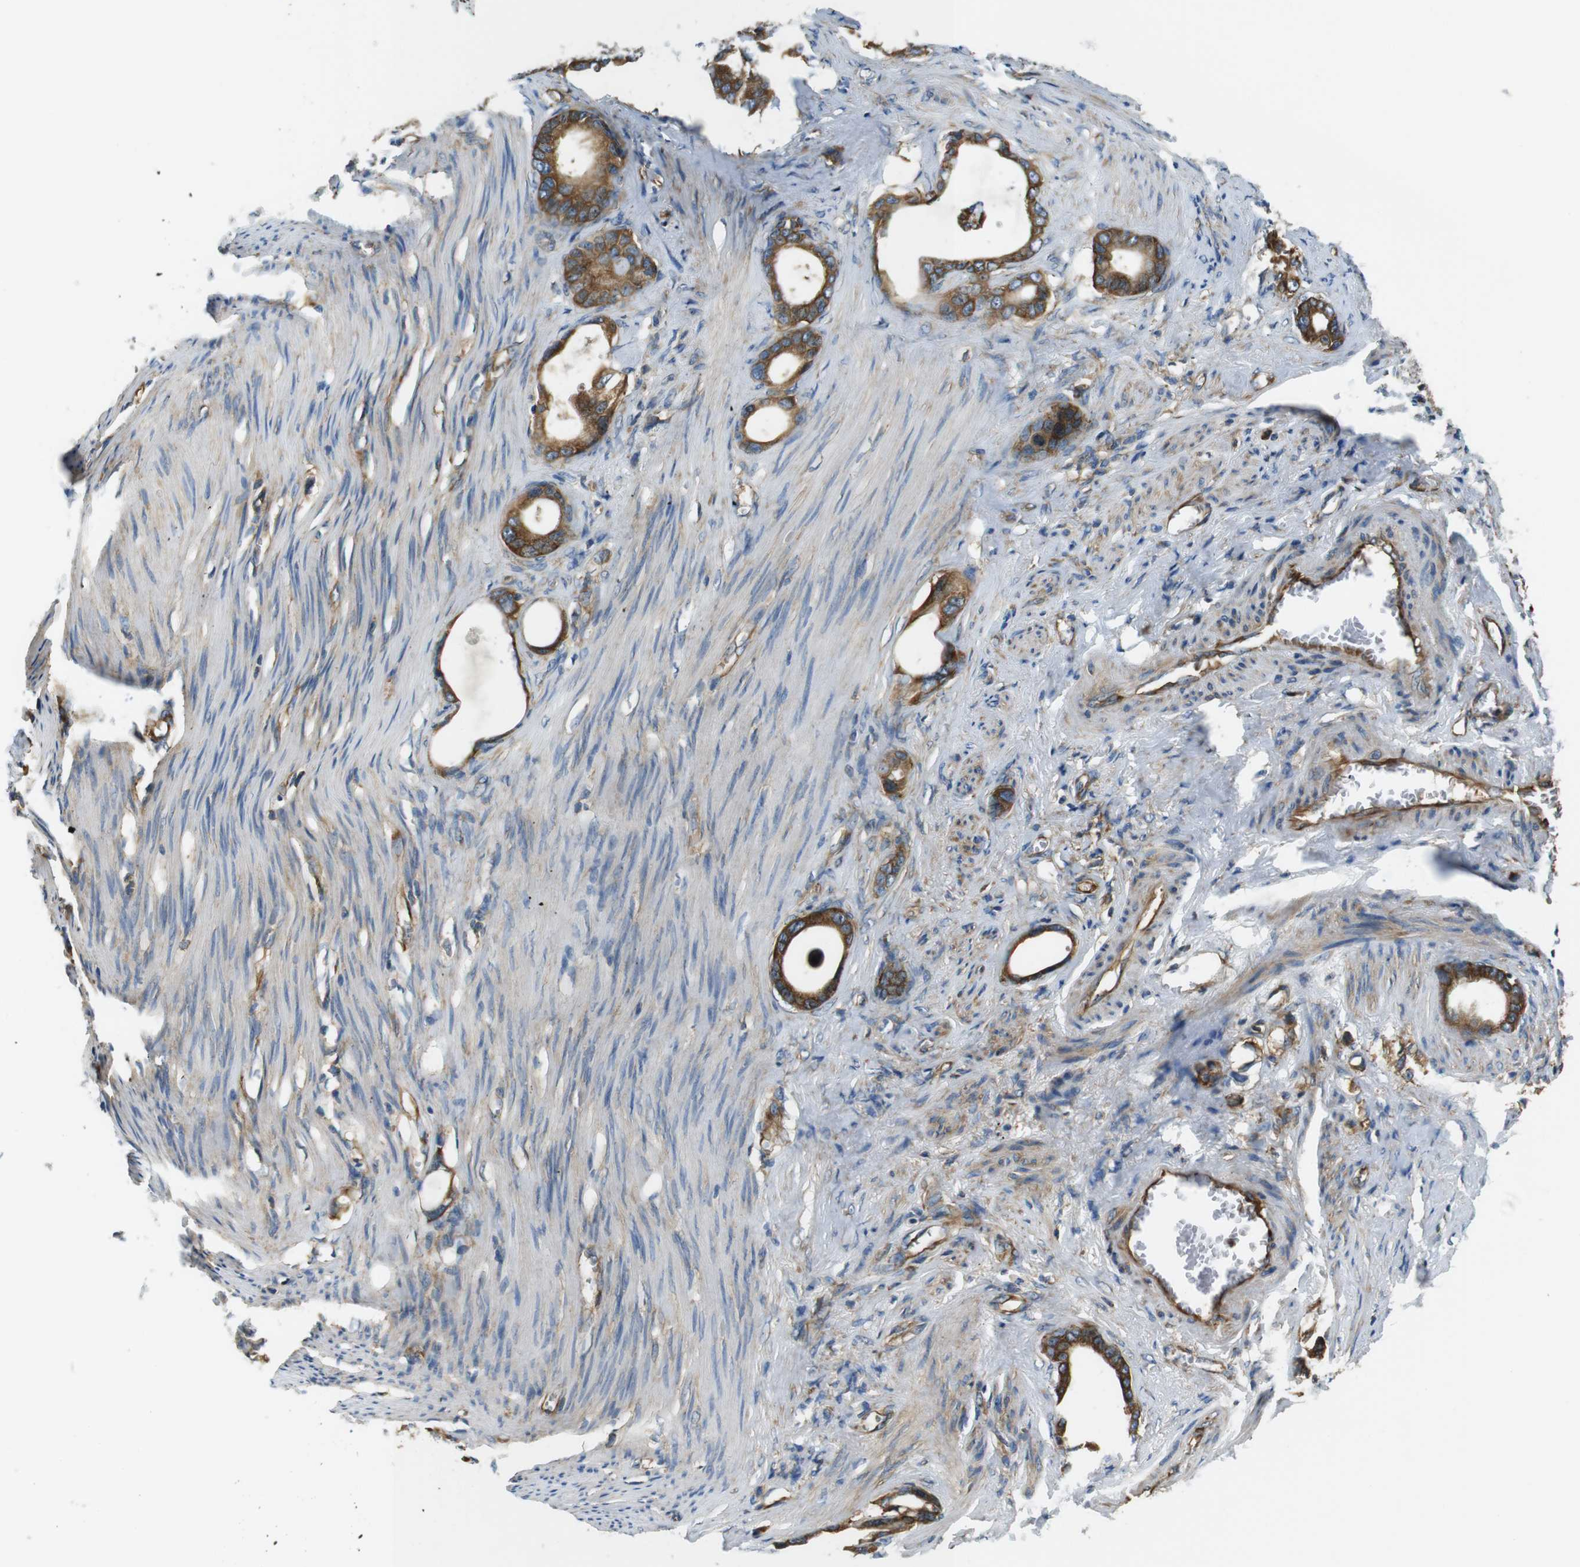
{"staining": {"intensity": "strong", "quantity": ">75%", "location": "cytoplasmic/membranous"}, "tissue": "stomach cancer", "cell_type": "Tumor cells", "image_type": "cancer", "snomed": [{"axis": "morphology", "description": "Adenocarcinoma, NOS"}, {"axis": "topography", "description": "Stomach"}], "caption": "Adenocarcinoma (stomach) was stained to show a protein in brown. There is high levels of strong cytoplasmic/membranous positivity in approximately >75% of tumor cells.", "gene": "TSC1", "patient": {"sex": "female", "age": 75}}